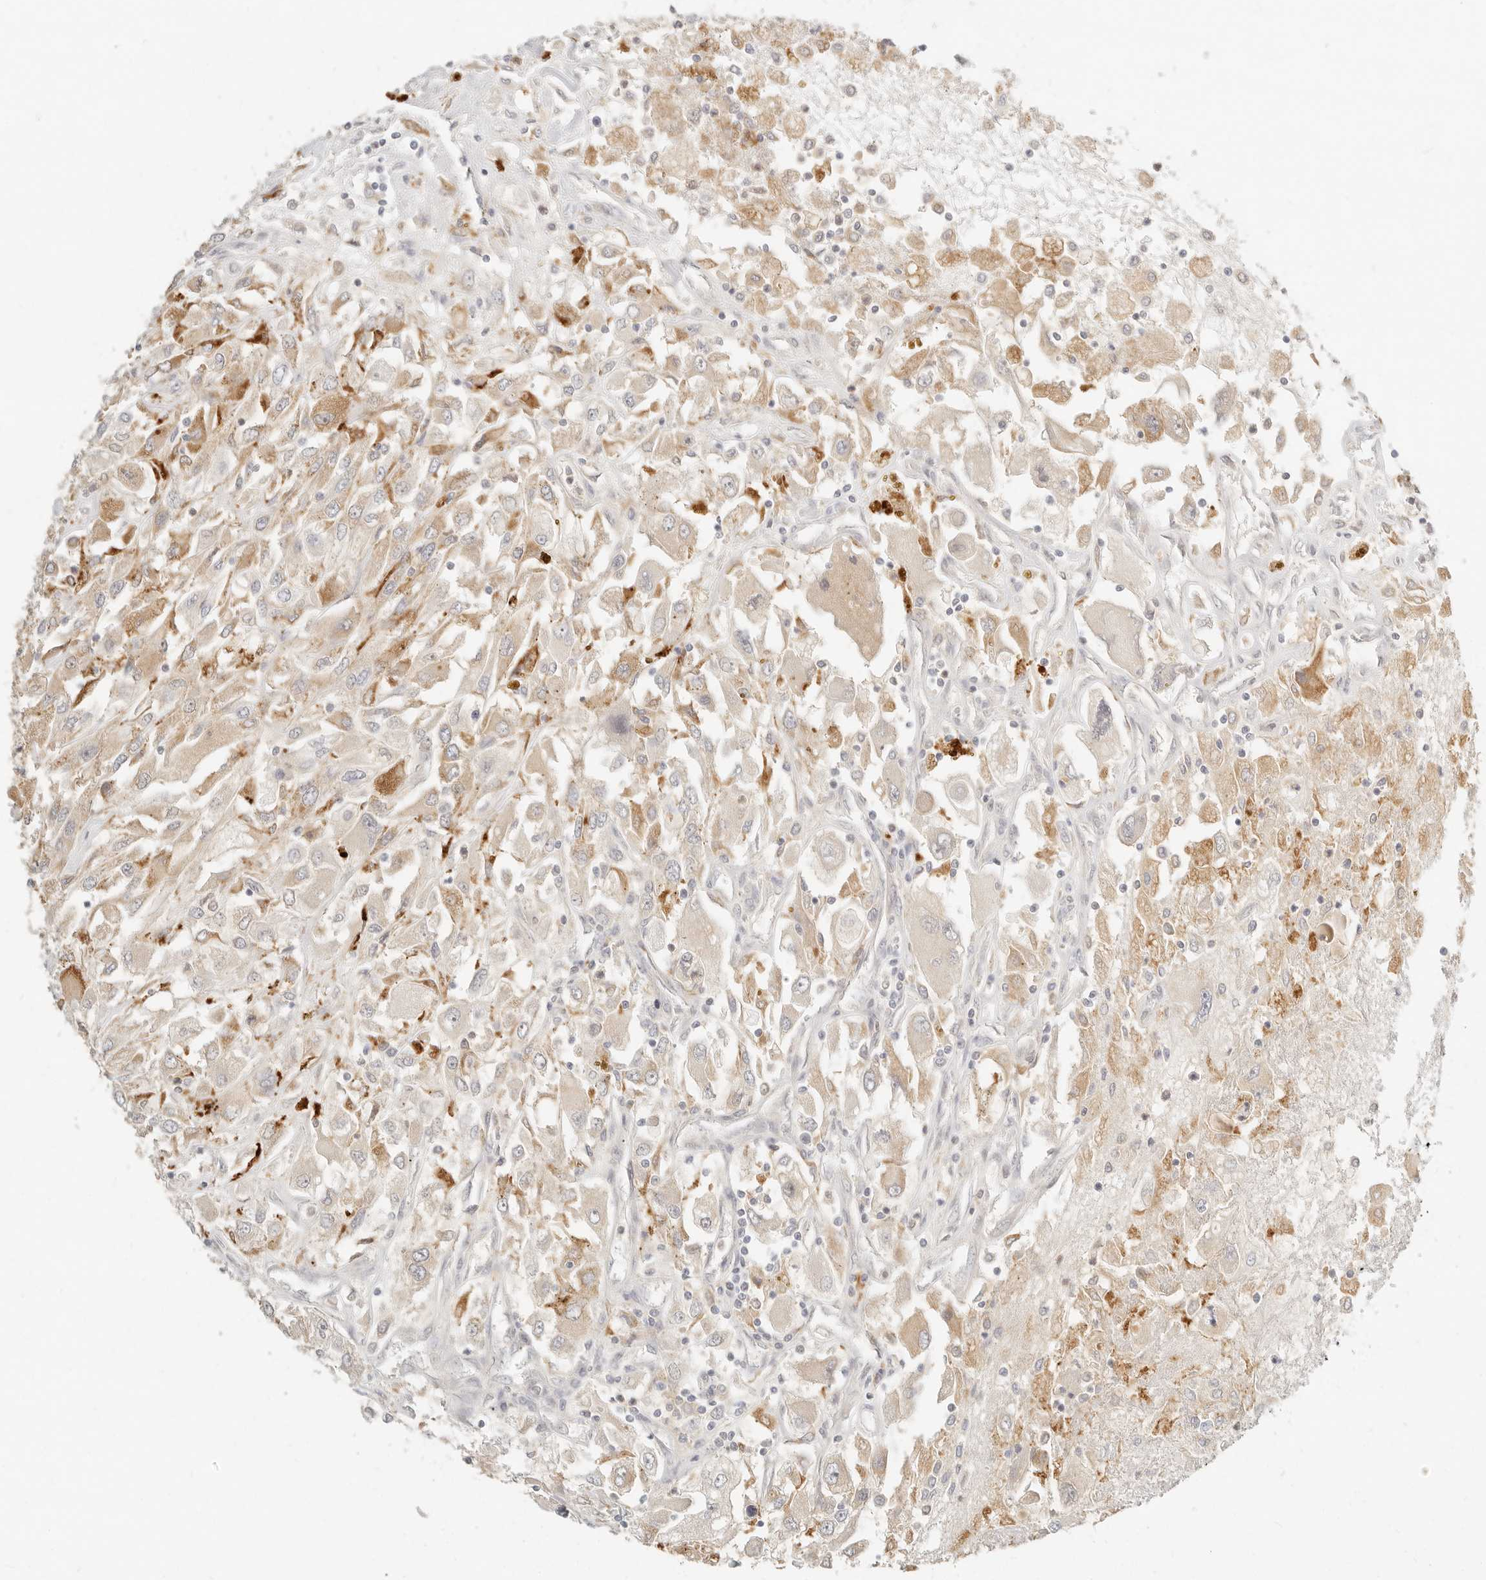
{"staining": {"intensity": "moderate", "quantity": ">75%", "location": "cytoplasmic/membranous"}, "tissue": "renal cancer", "cell_type": "Tumor cells", "image_type": "cancer", "snomed": [{"axis": "morphology", "description": "Adenocarcinoma, NOS"}, {"axis": "topography", "description": "Kidney"}], "caption": "Immunohistochemical staining of human renal cancer shows moderate cytoplasmic/membranous protein staining in approximately >75% of tumor cells.", "gene": "RNASET2", "patient": {"sex": "female", "age": 52}}